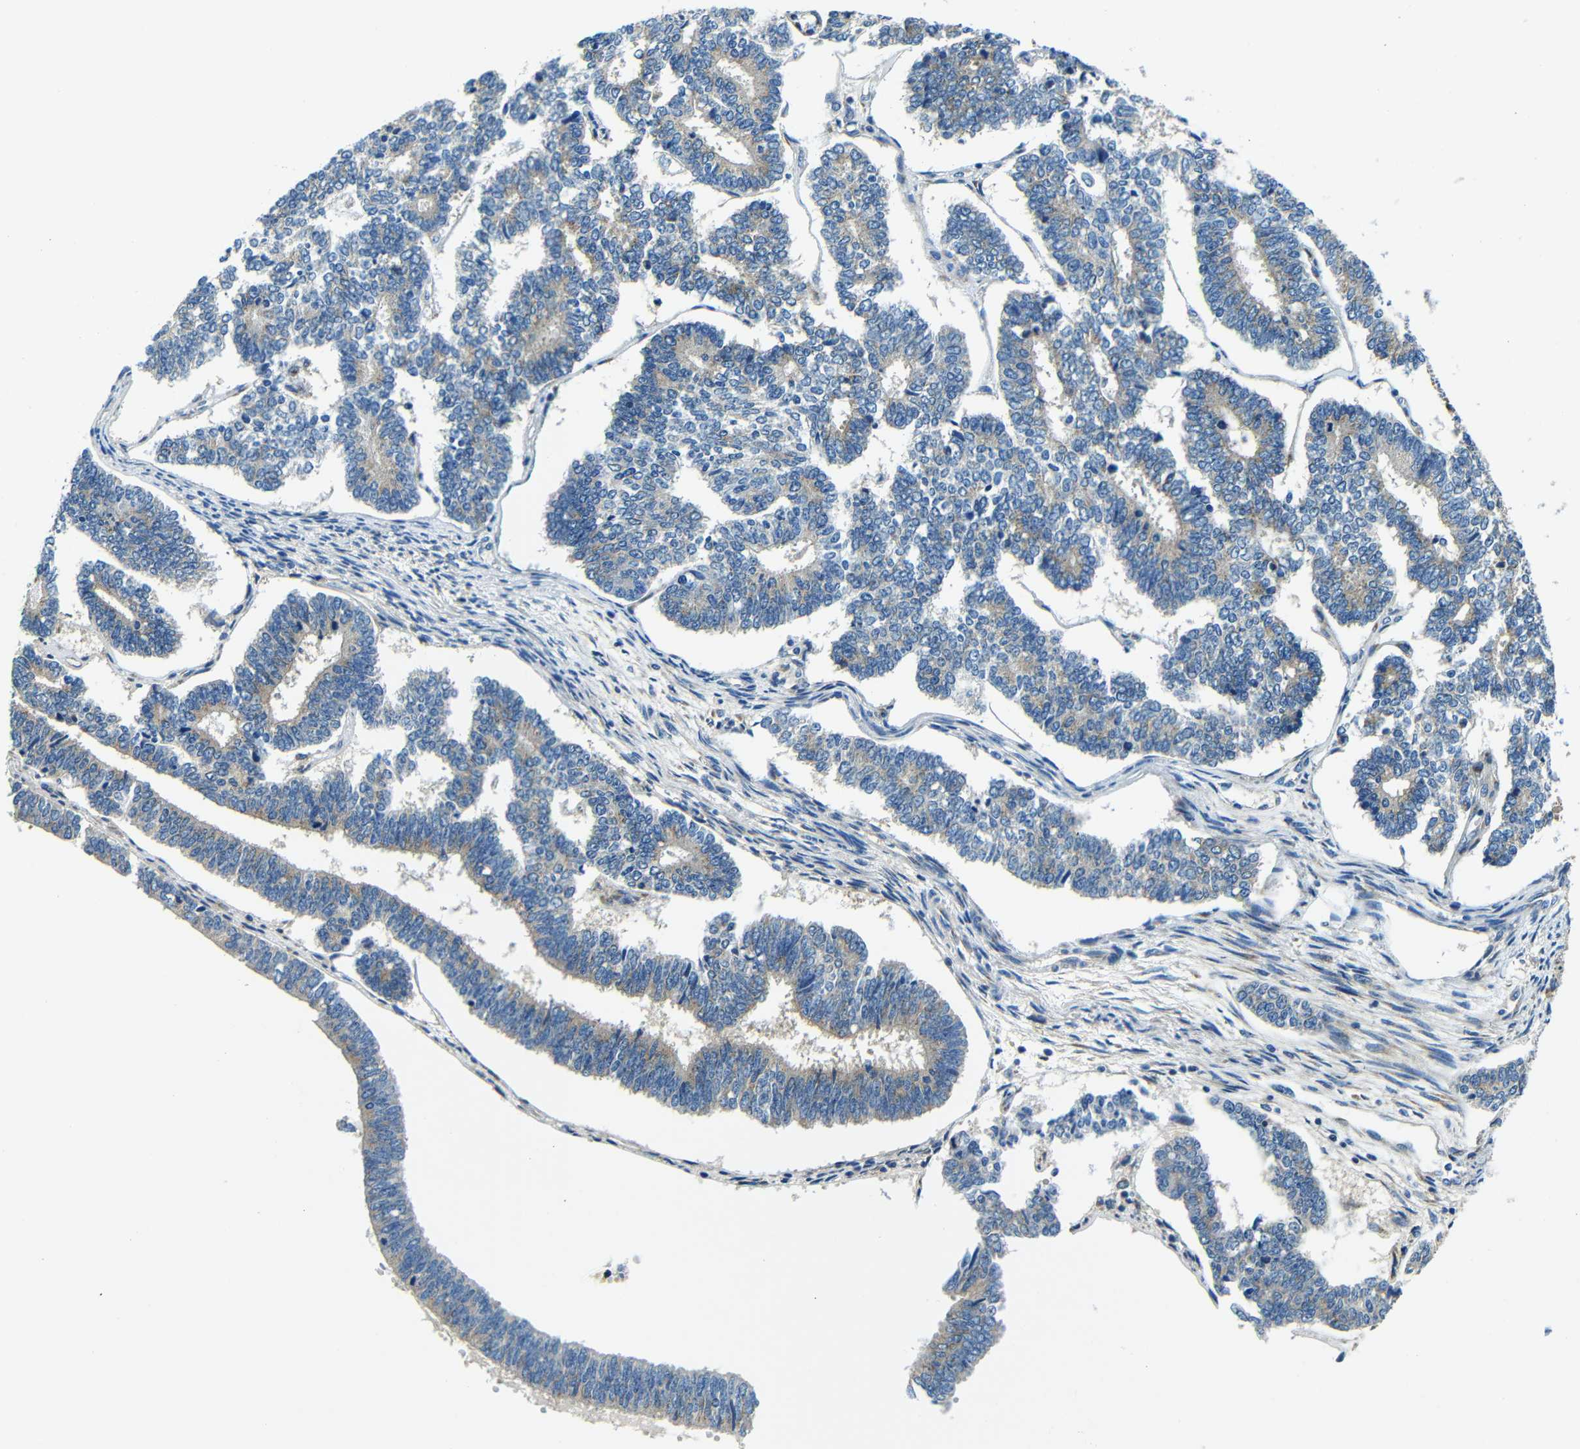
{"staining": {"intensity": "weak", "quantity": "<25%", "location": "cytoplasmic/membranous"}, "tissue": "endometrial cancer", "cell_type": "Tumor cells", "image_type": "cancer", "snomed": [{"axis": "morphology", "description": "Adenocarcinoma, NOS"}, {"axis": "topography", "description": "Endometrium"}], "caption": "This image is of endometrial cancer (adenocarcinoma) stained with immunohistochemistry (IHC) to label a protein in brown with the nuclei are counter-stained blue. There is no staining in tumor cells. (DAB immunohistochemistry (IHC), high magnification).", "gene": "USO1", "patient": {"sex": "female", "age": 70}}